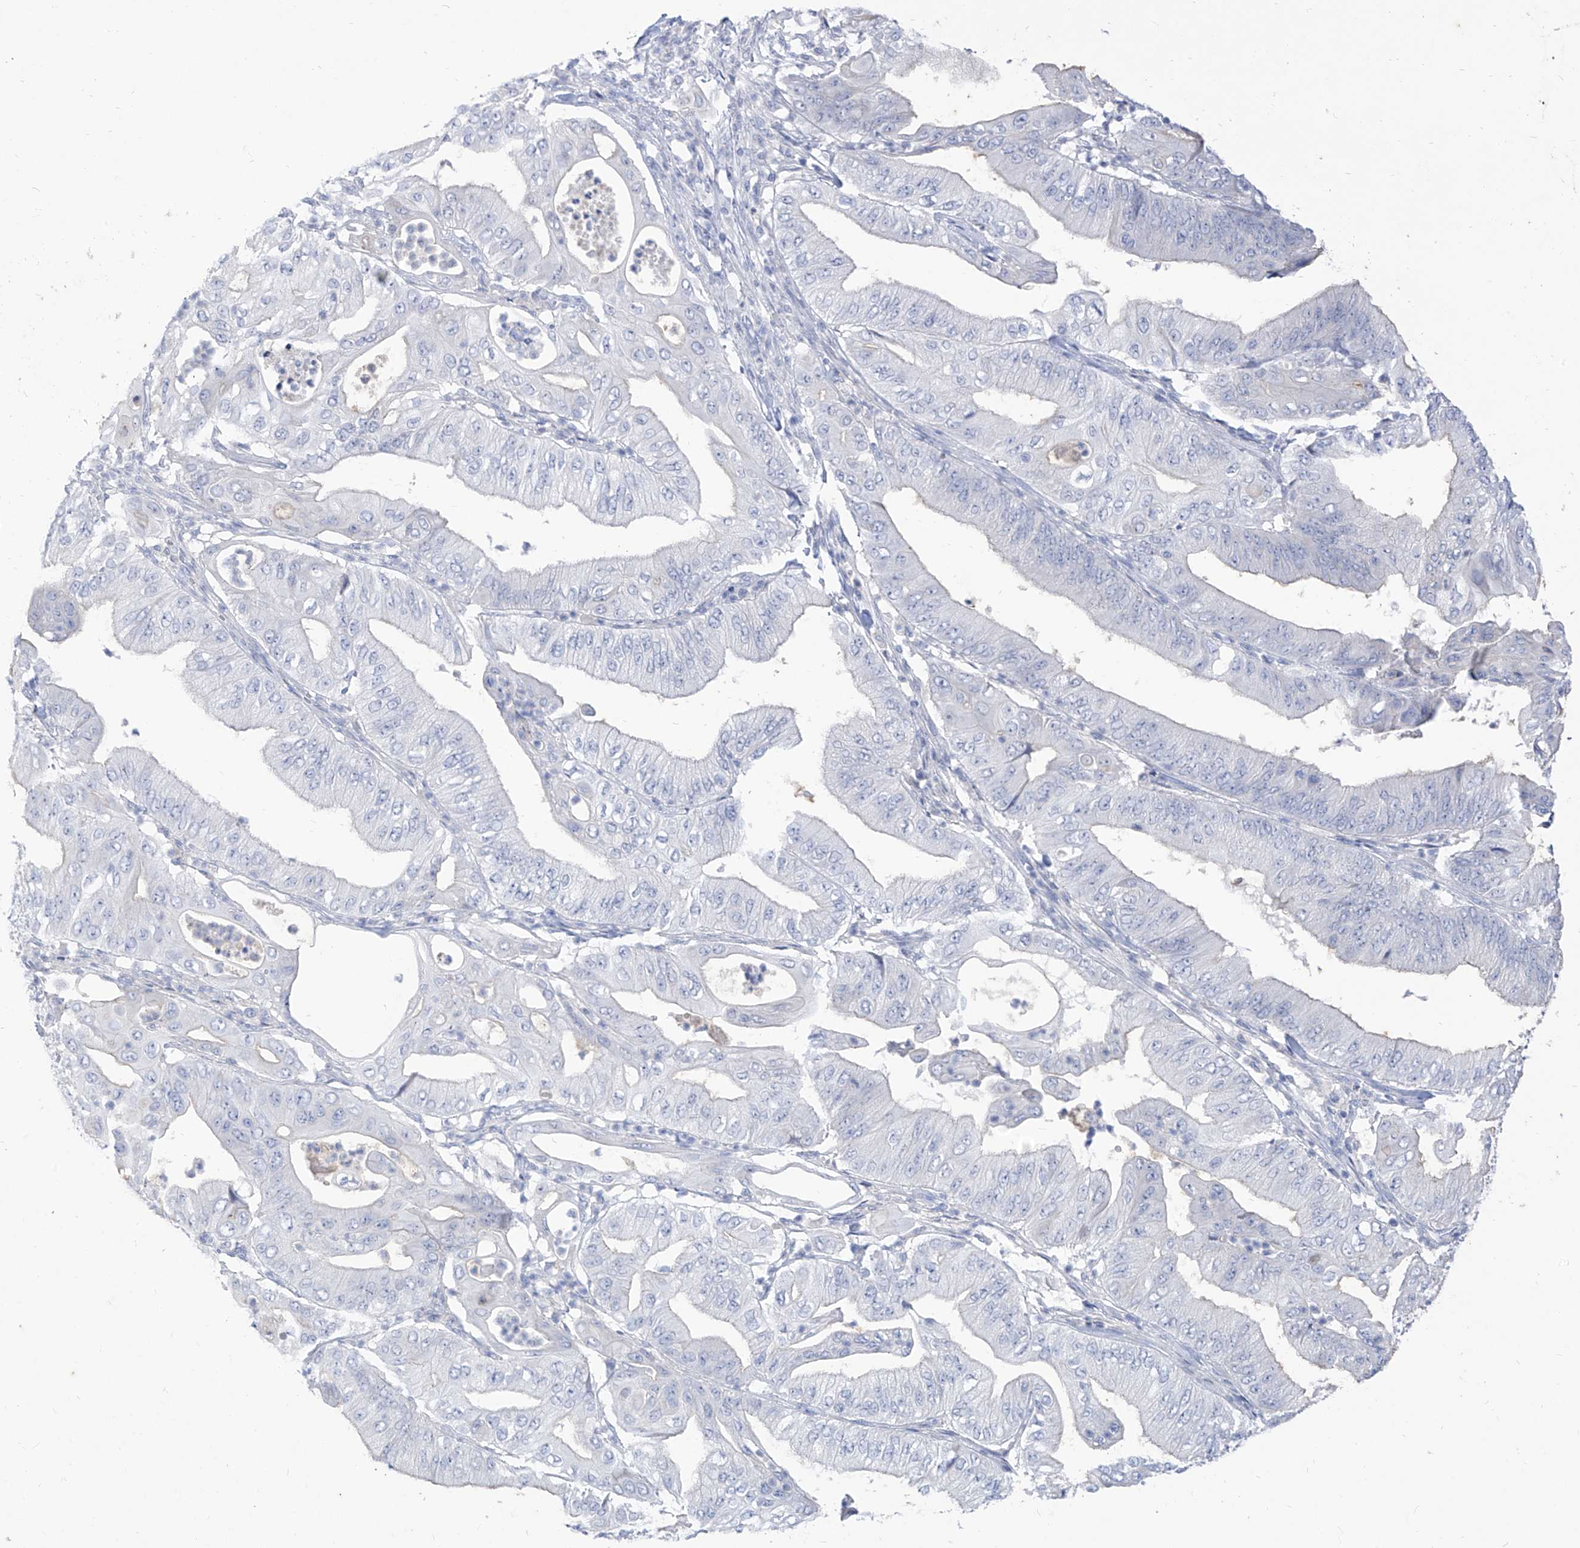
{"staining": {"intensity": "negative", "quantity": "none", "location": "none"}, "tissue": "pancreatic cancer", "cell_type": "Tumor cells", "image_type": "cancer", "snomed": [{"axis": "morphology", "description": "Adenocarcinoma, NOS"}, {"axis": "topography", "description": "Pancreas"}], "caption": "Tumor cells show no significant expression in pancreatic cancer (adenocarcinoma).", "gene": "TGM4", "patient": {"sex": "female", "age": 77}}